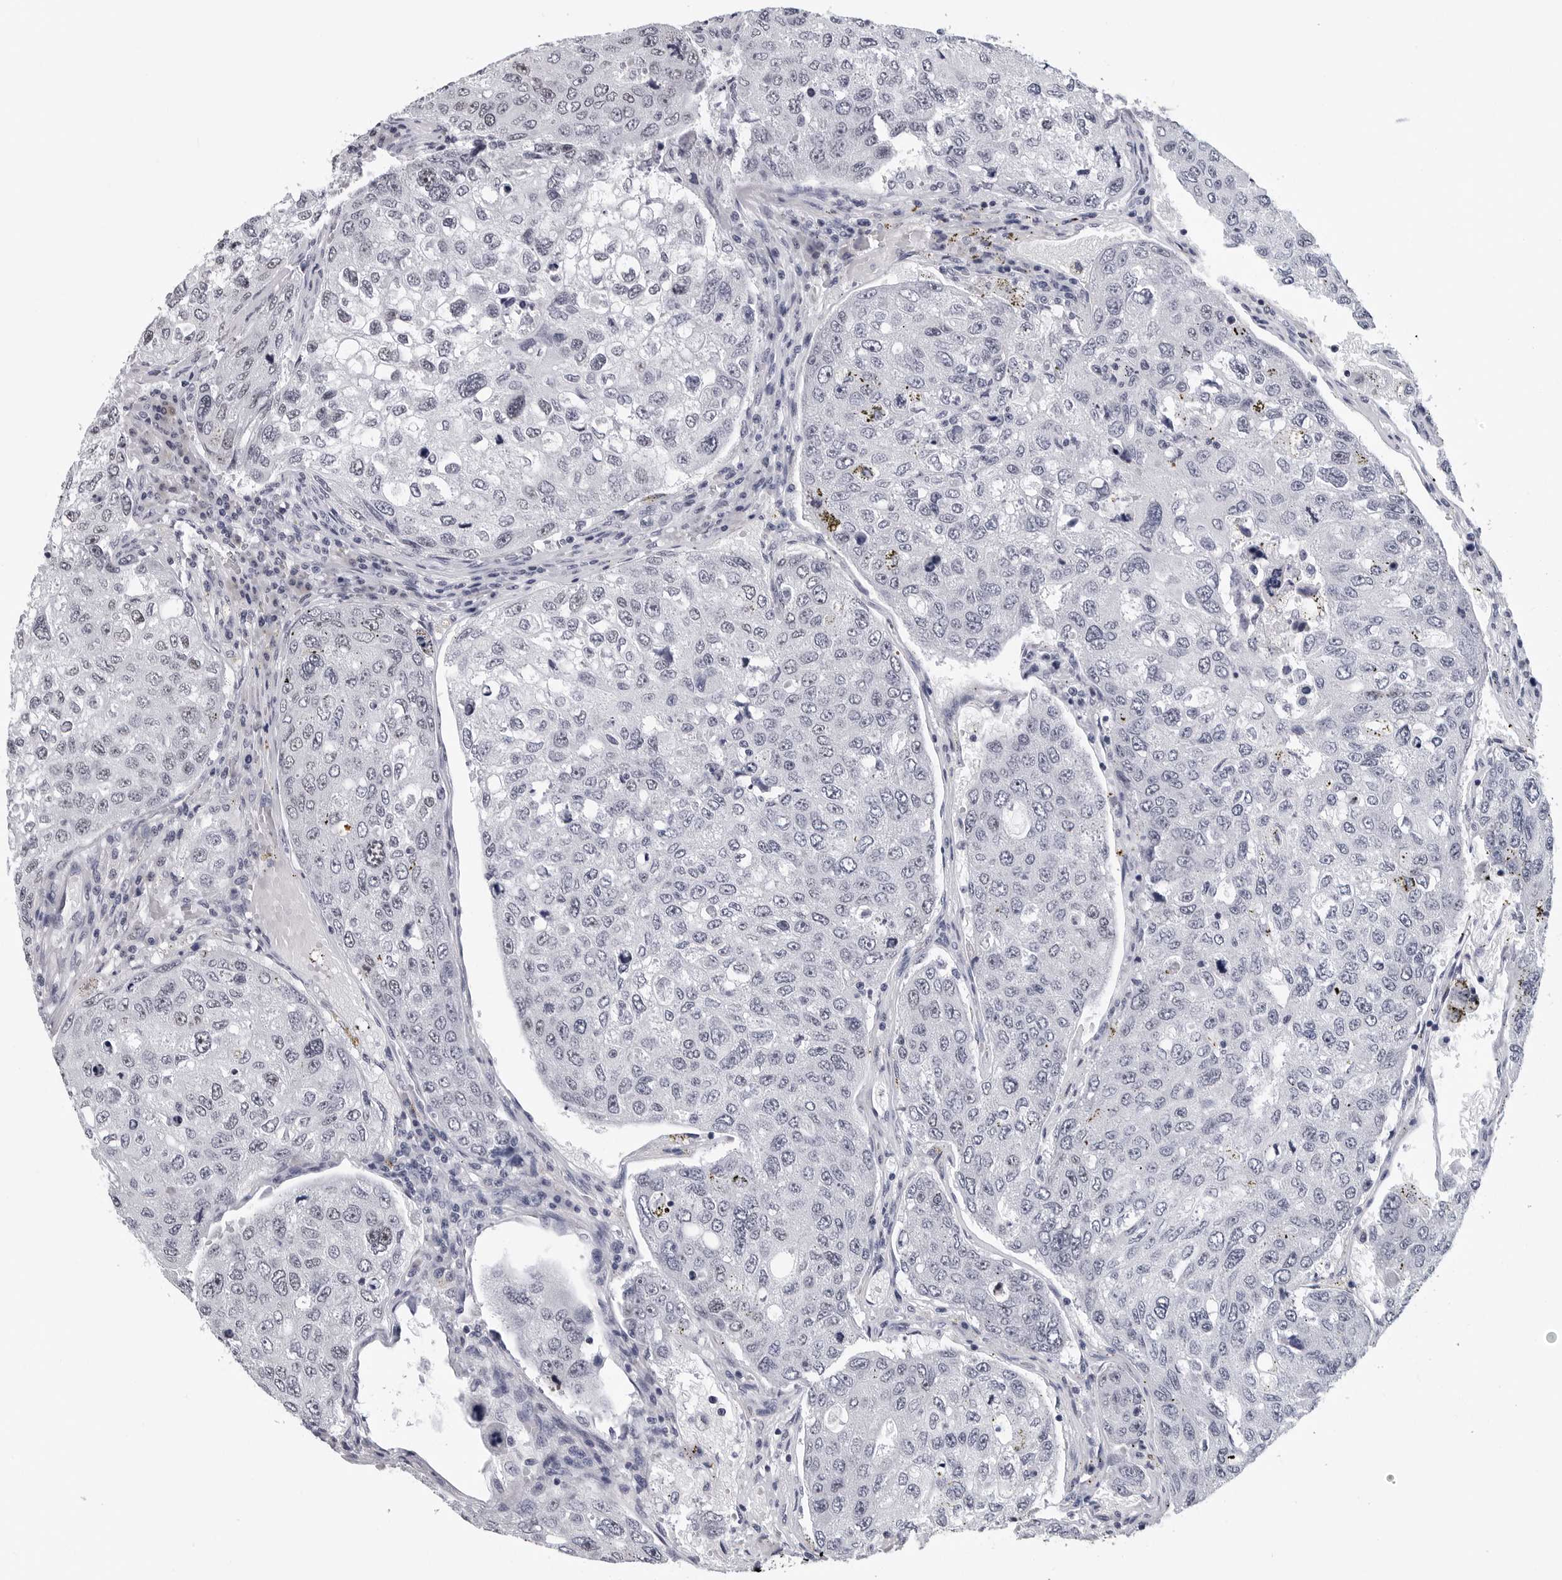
{"staining": {"intensity": "negative", "quantity": "none", "location": "none"}, "tissue": "urothelial cancer", "cell_type": "Tumor cells", "image_type": "cancer", "snomed": [{"axis": "morphology", "description": "Urothelial carcinoma, High grade"}, {"axis": "topography", "description": "Lymph node"}, {"axis": "topography", "description": "Urinary bladder"}], "caption": "This is an IHC micrograph of high-grade urothelial carcinoma. There is no expression in tumor cells.", "gene": "GNL2", "patient": {"sex": "male", "age": 51}}